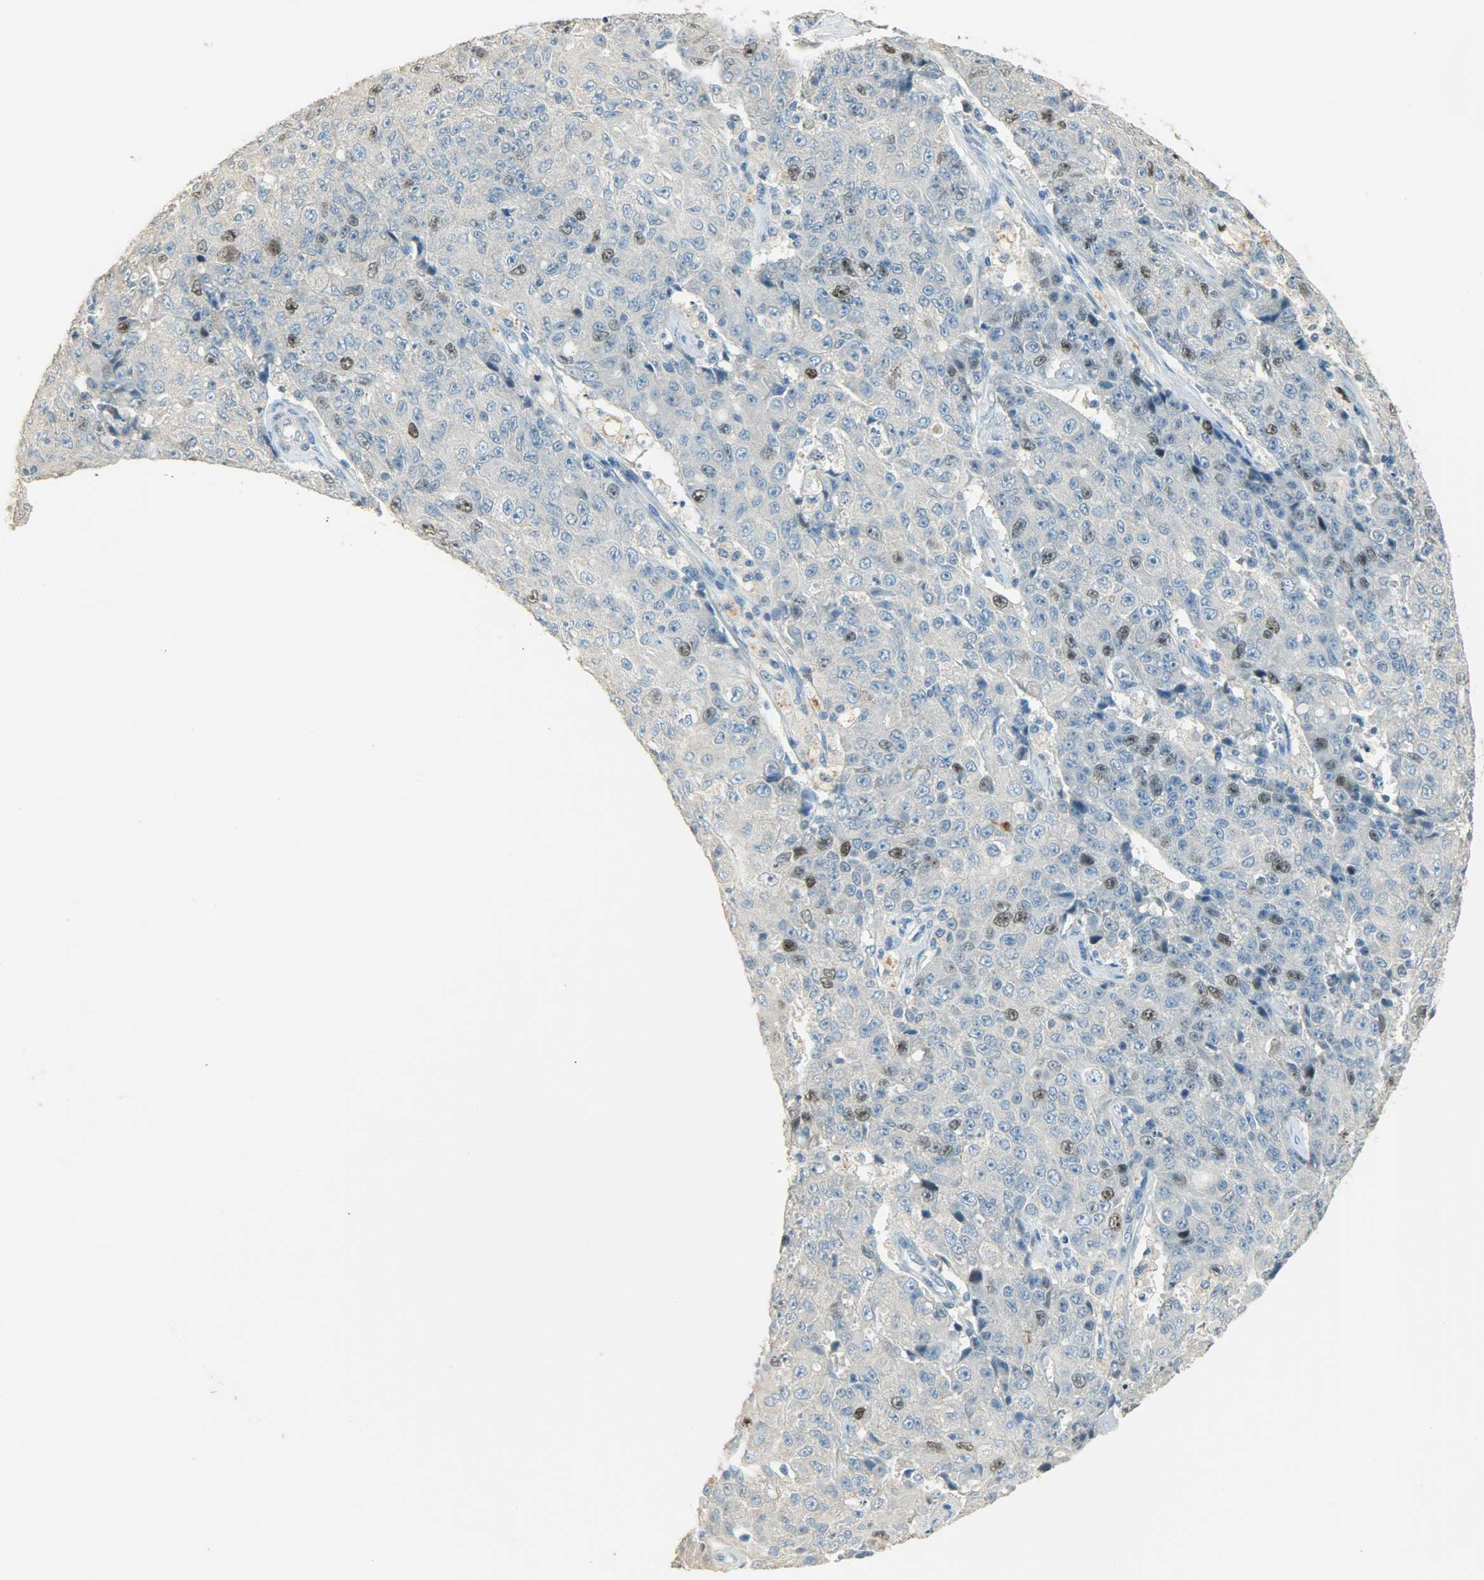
{"staining": {"intensity": "strong", "quantity": "<25%", "location": "nuclear"}, "tissue": "ovarian cancer", "cell_type": "Tumor cells", "image_type": "cancer", "snomed": [{"axis": "morphology", "description": "Carcinoma, endometroid"}, {"axis": "topography", "description": "Ovary"}], "caption": "A histopathology image of human endometroid carcinoma (ovarian) stained for a protein shows strong nuclear brown staining in tumor cells.", "gene": "TPX2", "patient": {"sex": "female", "age": 42}}